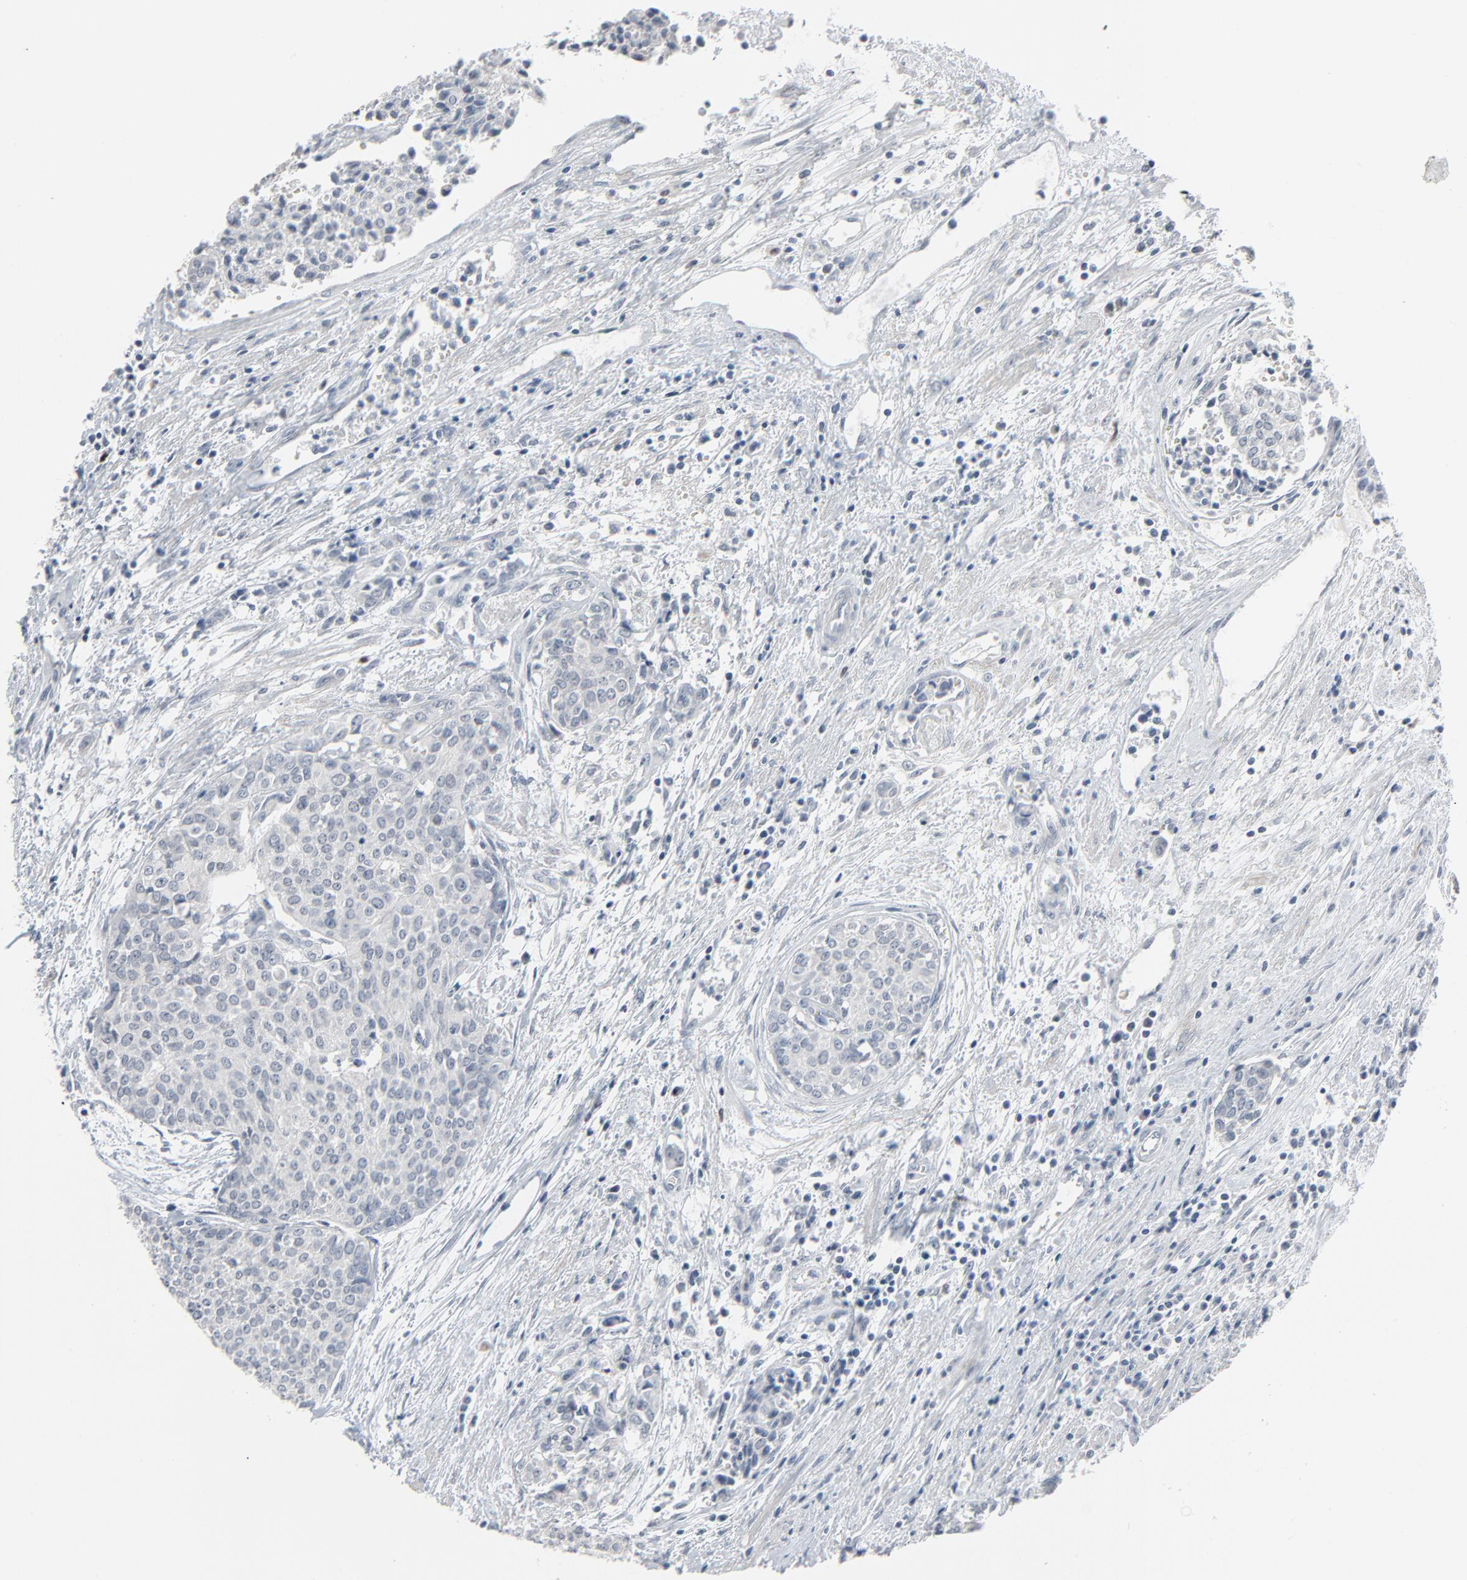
{"staining": {"intensity": "negative", "quantity": "none", "location": "none"}, "tissue": "urothelial cancer", "cell_type": "Tumor cells", "image_type": "cancer", "snomed": [{"axis": "morphology", "description": "Urothelial carcinoma, Low grade"}, {"axis": "topography", "description": "Urinary bladder"}], "caption": "Tumor cells are negative for protein expression in human urothelial cancer. Brightfield microscopy of immunohistochemistry stained with DAB (3,3'-diaminobenzidine) (brown) and hematoxylin (blue), captured at high magnification.", "gene": "SAGE1", "patient": {"sex": "female", "age": 73}}